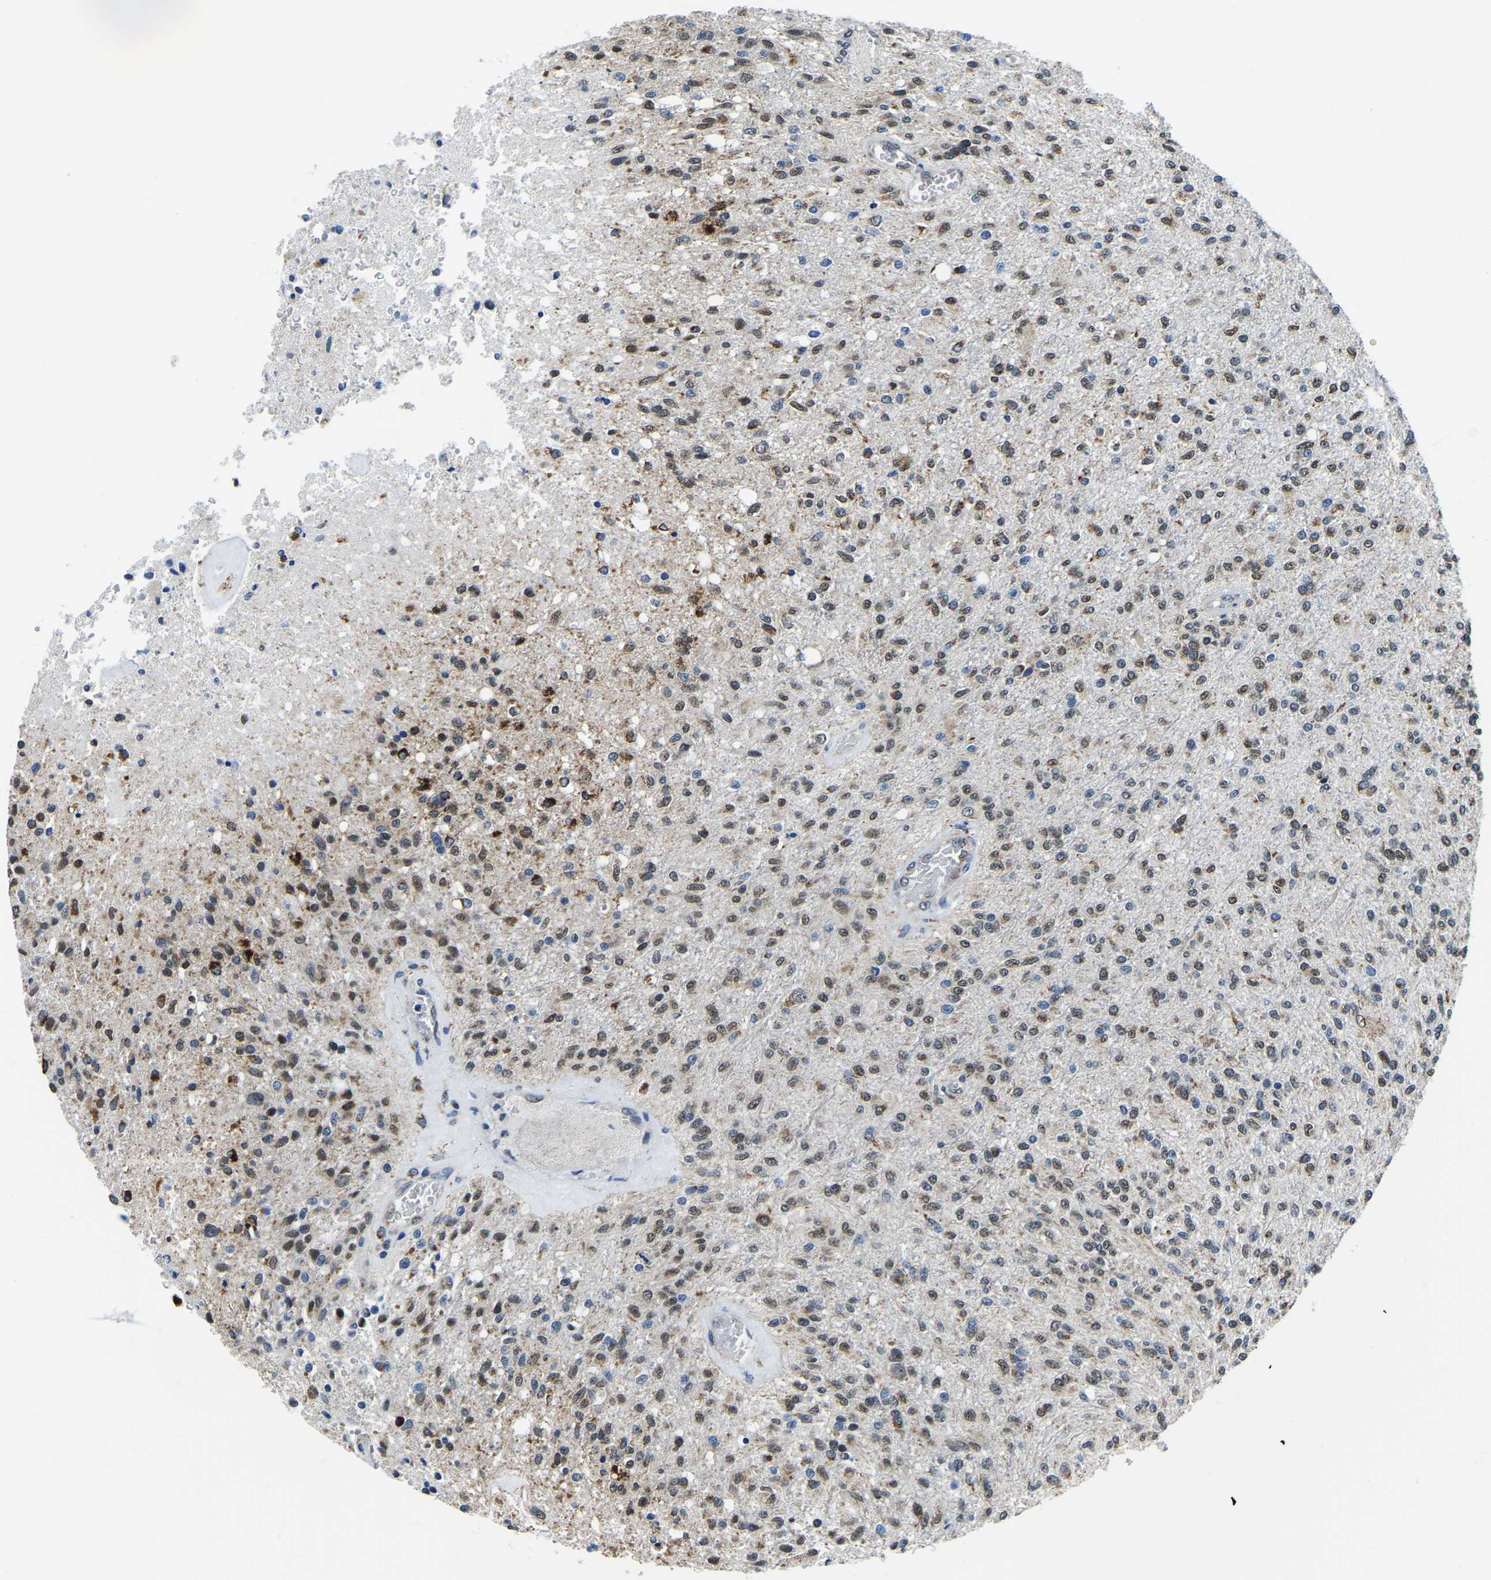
{"staining": {"intensity": "moderate", "quantity": ">75%", "location": "cytoplasmic/membranous,nuclear"}, "tissue": "glioma", "cell_type": "Tumor cells", "image_type": "cancer", "snomed": [{"axis": "morphology", "description": "Normal tissue, NOS"}, {"axis": "morphology", "description": "Glioma, malignant, High grade"}, {"axis": "topography", "description": "Cerebral cortex"}], "caption": "Immunohistochemical staining of human glioma demonstrates medium levels of moderate cytoplasmic/membranous and nuclear protein expression in approximately >75% of tumor cells.", "gene": "BNIP3L", "patient": {"sex": "male", "age": 77}}